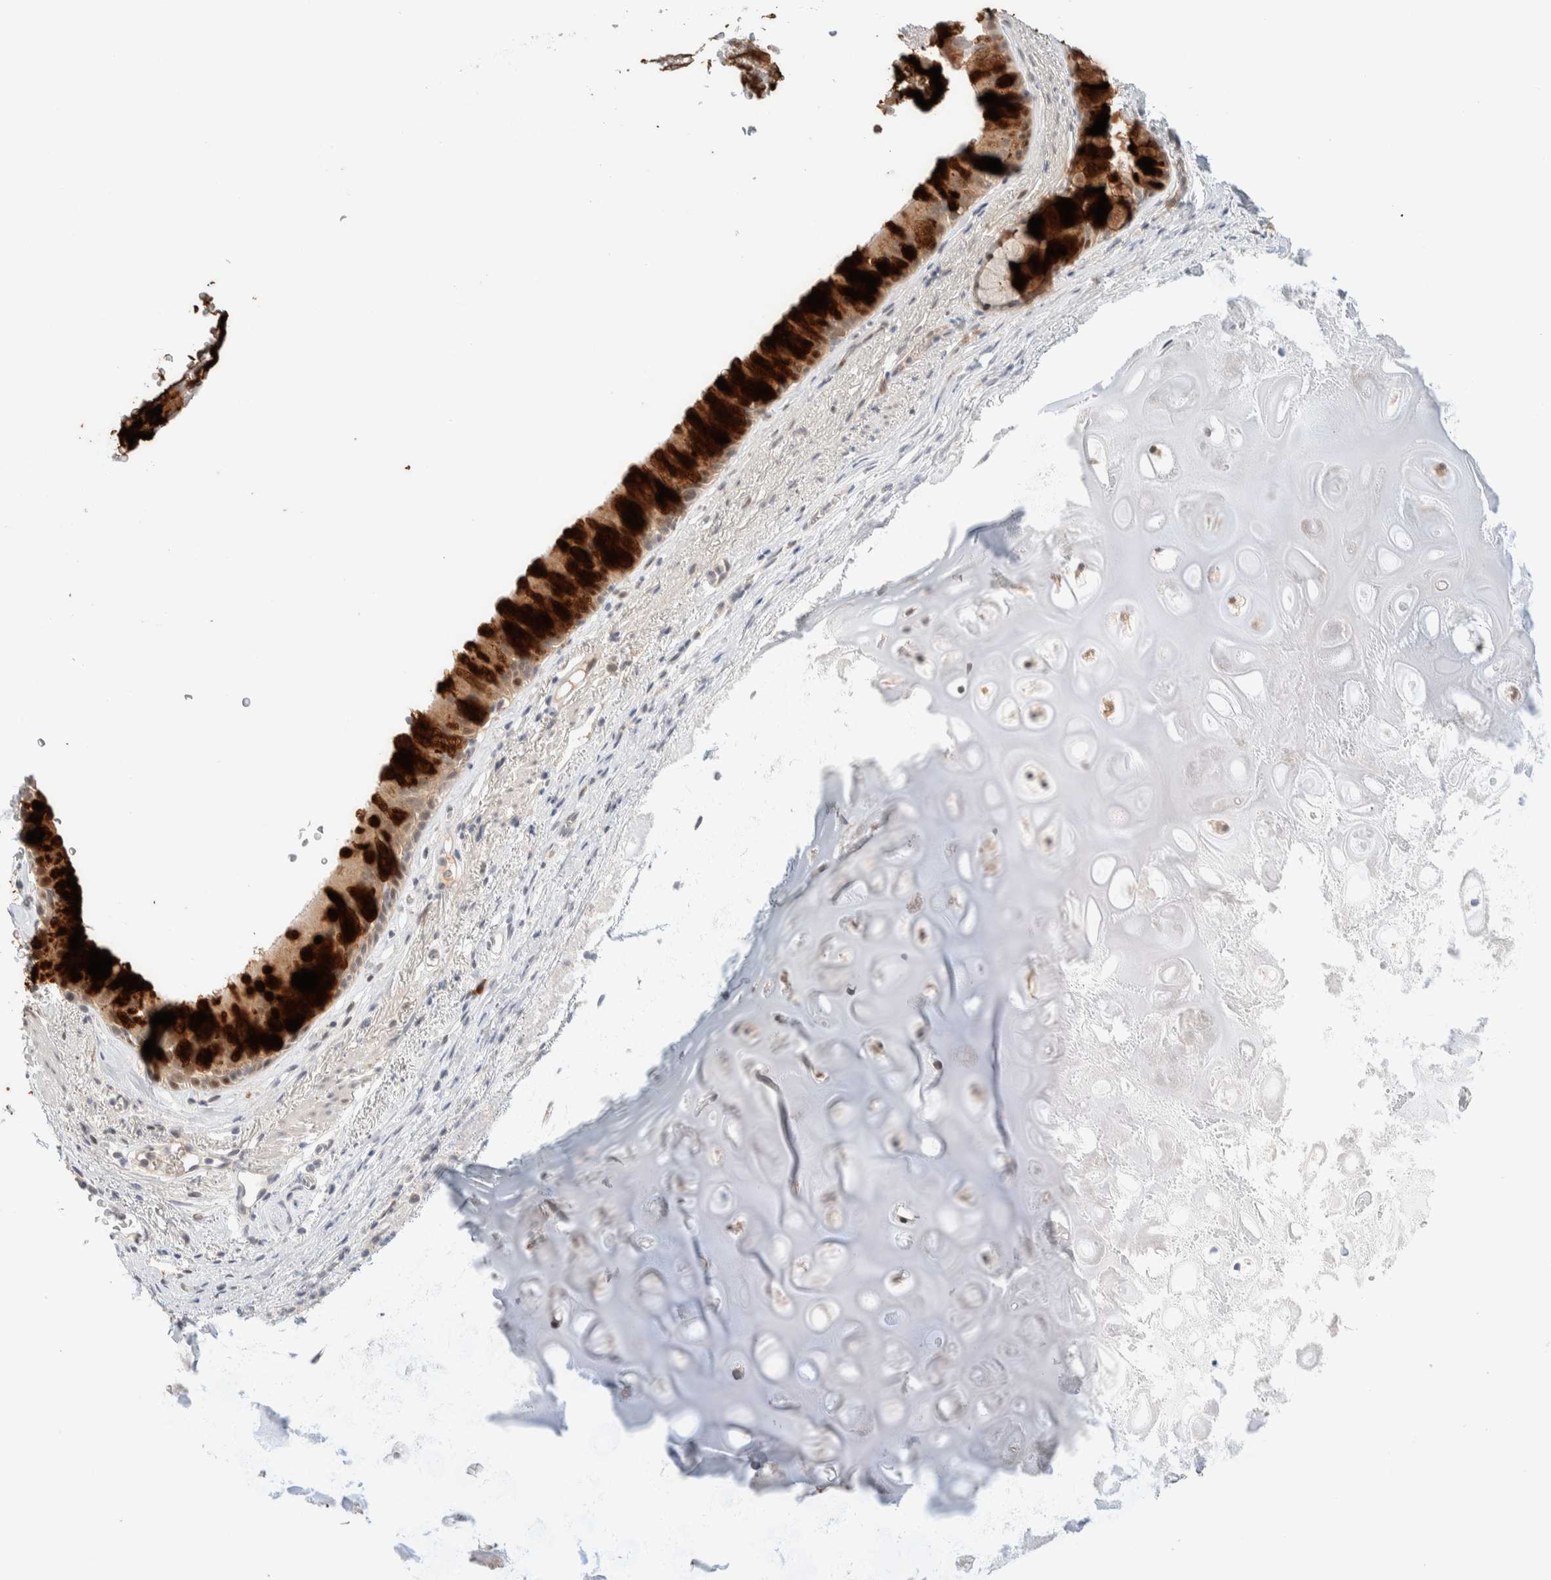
{"staining": {"intensity": "strong", "quantity": "25%-75%", "location": "cytoplasmic/membranous"}, "tissue": "bronchus", "cell_type": "Respiratory epithelial cells", "image_type": "normal", "snomed": [{"axis": "morphology", "description": "Normal tissue, NOS"}, {"axis": "topography", "description": "Cartilage tissue"}, {"axis": "topography", "description": "Bronchus"}], "caption": "High-power microscopy captured an immunohistochemistry (IHC) photomicrograph of benign bronchus, revealing strong cytoplasmic/membranous staining in about 25%-75% of respiratory epithelial cells. The staining was performed using DAB, with brown indicating positive protein expression. Nuclei are stained blue with hematoxylin.", "gene": "CHKA", "patient": {"sex": "female", "age": 53}}